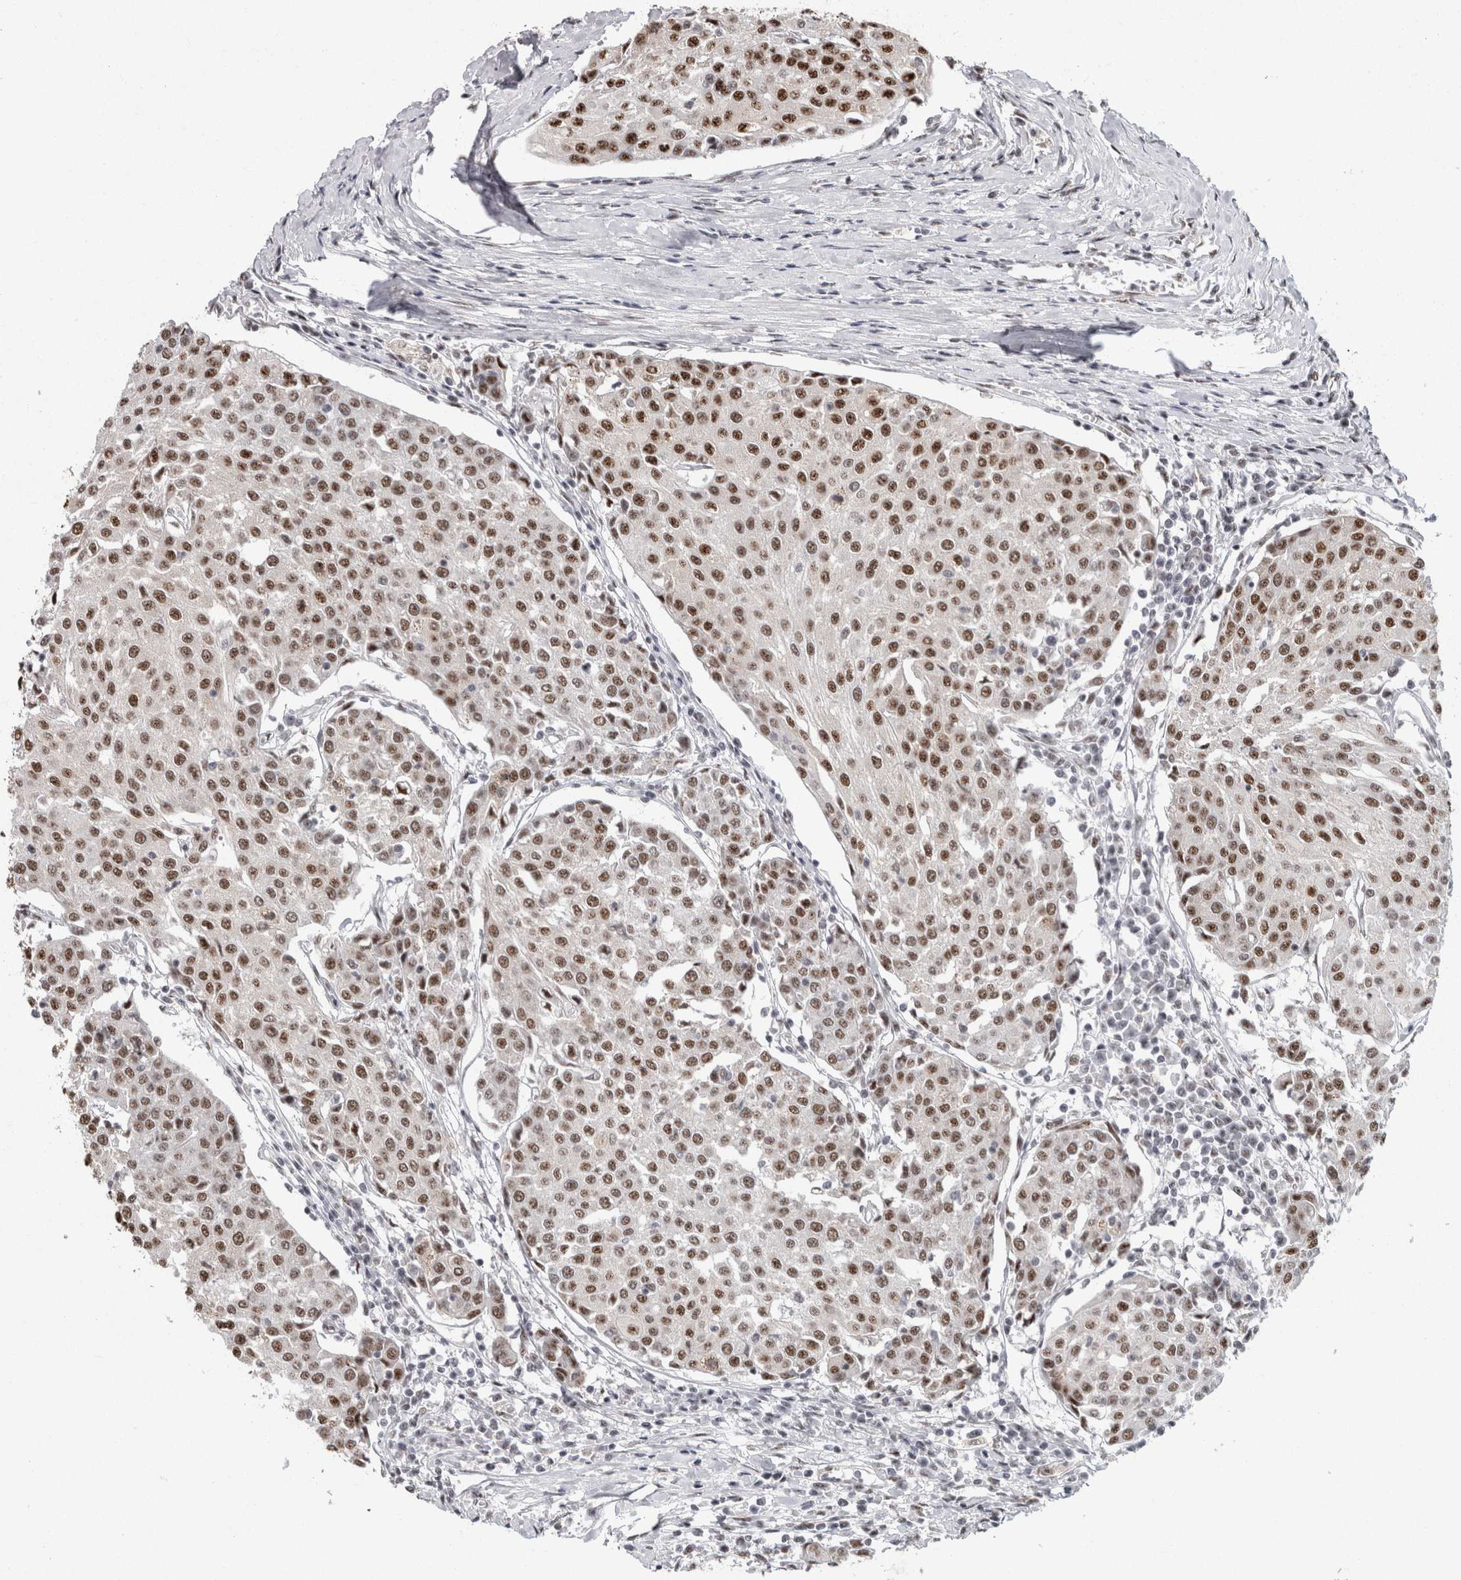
{"staining": {"intensity": "moderate", "quantity": ">75%", "location": "nuclear"}, "tissue": "urothelial cancer", "cell_type": "Tumor cells", "image_type": "cancer", "snomed": [{"axis": "morphology", "description": "Urothelial carcinoma, High grade"}, {"axis": "topography", "description": "Urinary bladder"}], "caption": "Immunohistochemistry staining of urothelial carcinoma (high-grade), which displays medium levels of moderate nuclear staining in approximately >75% of tumor cells indicating moderate nuclear protein expression. The staining was performed using DAB (brown) for protein detection and nuclei were counterstained in hematoxylin (blue).", "gene": "MKNK1", "patient": {"sex": "female", "age": 85}}